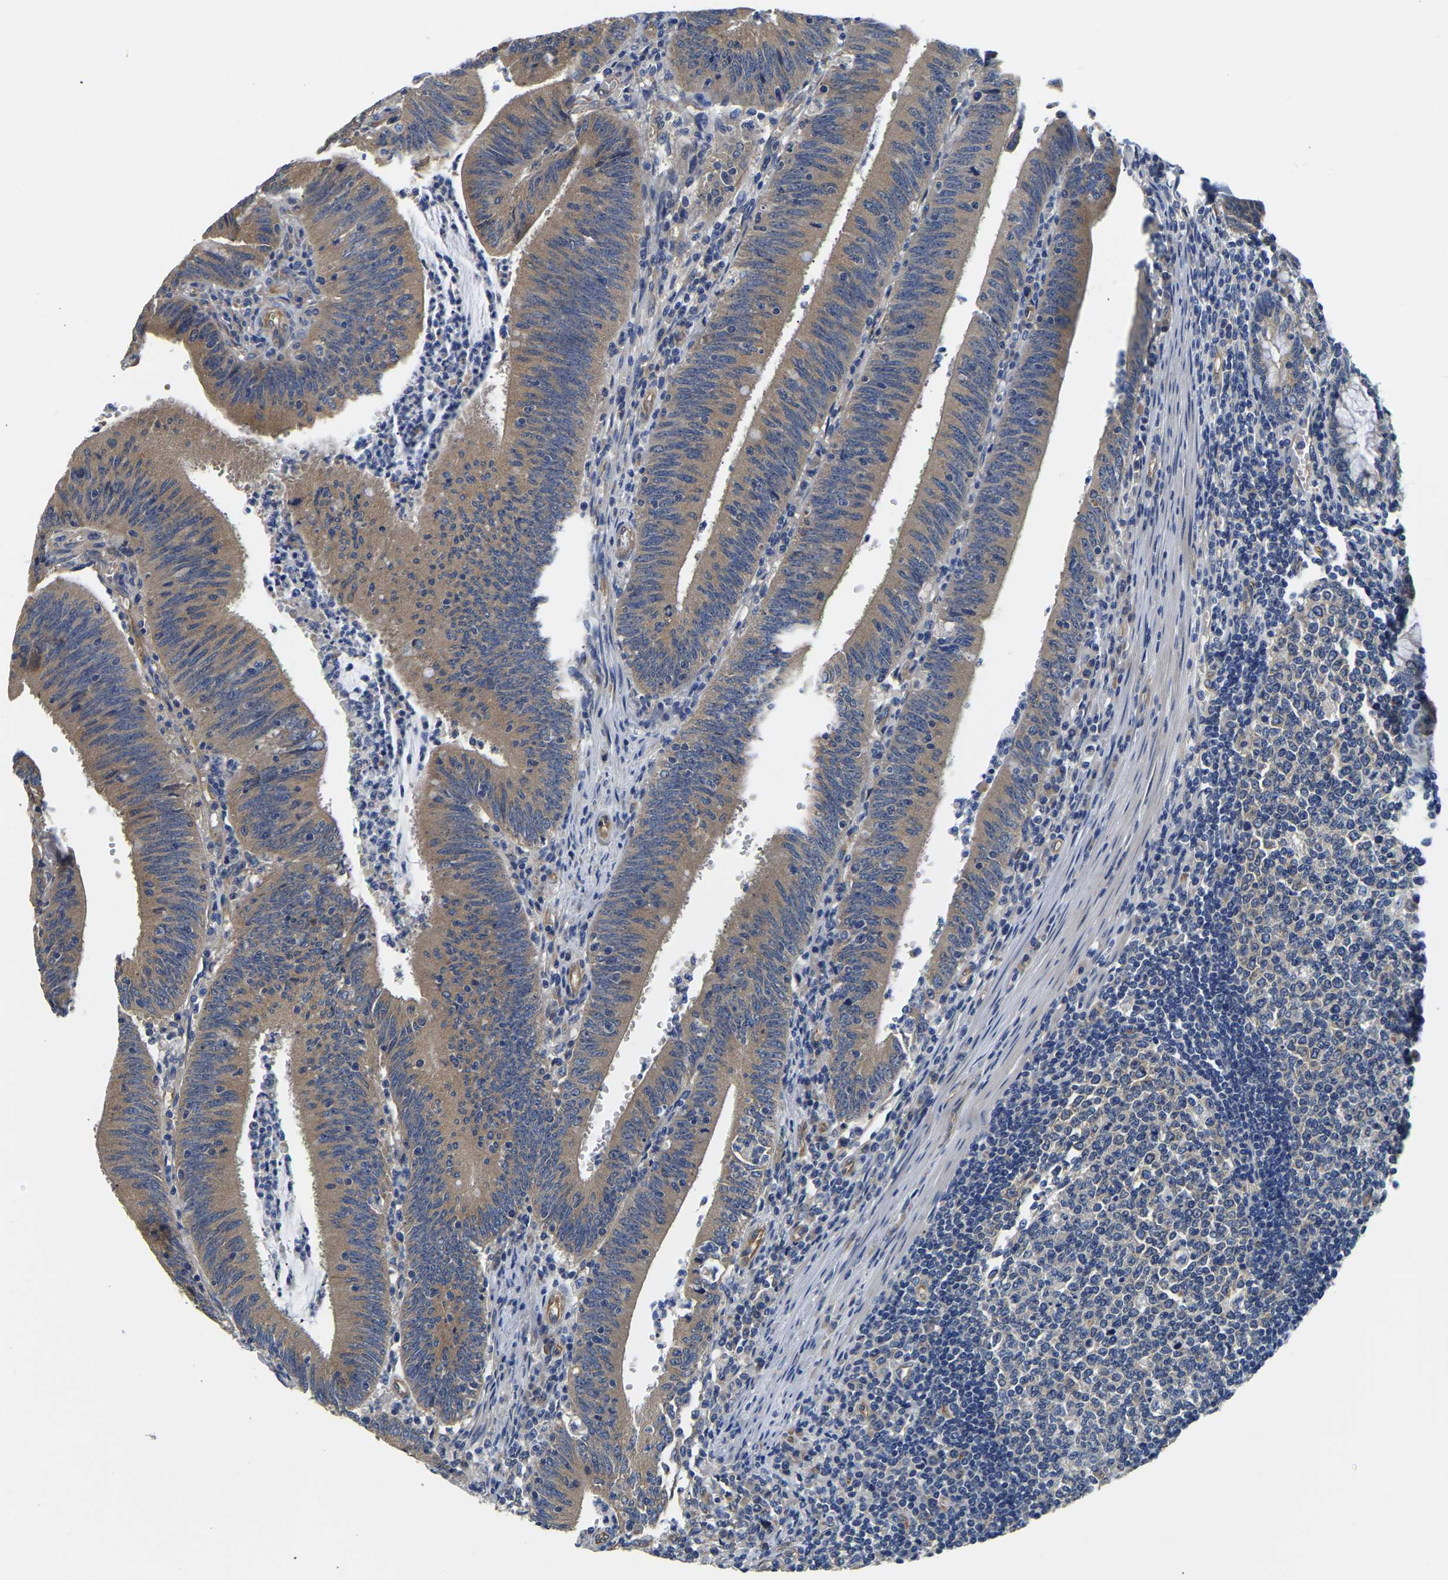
{"staining": {"intensity": "moderate", "quantity": ">75%", "location": "cytoplasmic/membranous"}, "tissue": "colorectal cancer", "cell_type": "Tumor cells", "image_type": "cancer", "snomed": [{"axis": "morphology", "description": "Normal tissue, NOS"}, {"axis": "morphology", "description": "Adenocarcinoma, NOS"}, {"axis": "topography", "description": "Rectum"}], "caption": "Colorectal cancer stained with a brown dye reveals moderate cytoplasmic/membranous positive positivity in approximately >75% of tumor cells.", "gene": "CSDE1", "patient": {"sex": "female", "age": 66}}